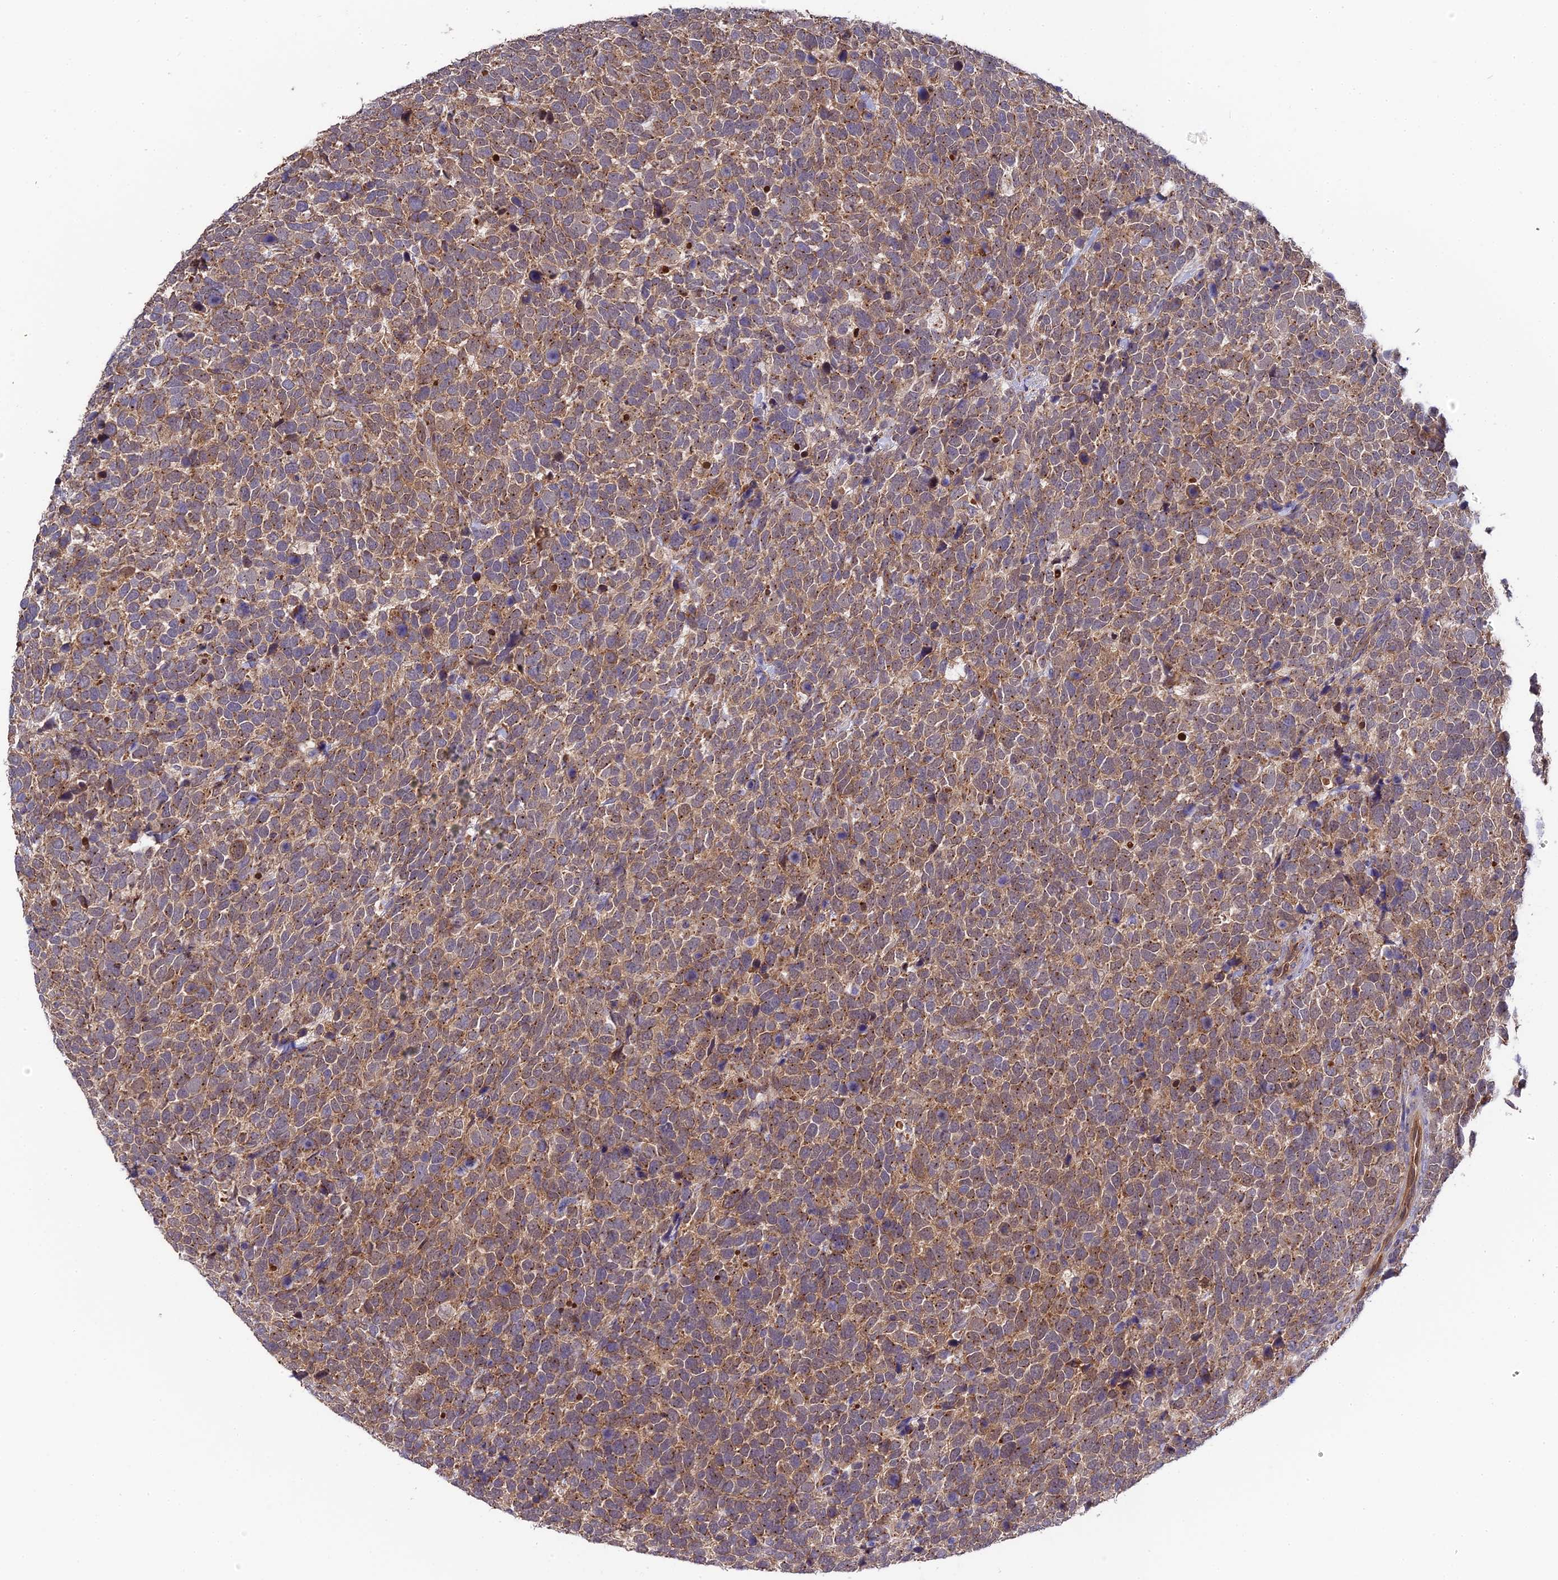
{"staining": {"intensity": "moderate", "quantity": ">75%", "location": "cytoplasmic/membranous"}, "tissue": "urothelial cancer", "cell_type": "Tumor cells", "image_type": "cancer", "snomed": [{"axis": "morphology", "description": "Urothelial carcinoma, High grade"}, {"axis": "topography", "description": "Urinary bladder"}], "caption": "There is medium levels of moderate cytoplasmic/membranous expression in tumor cells of urothelial cancer, as demonstrated by immunohistochemical staining (brown color).", "gene": "RPIA", "patient": {"sex": "female", "age": 82}}